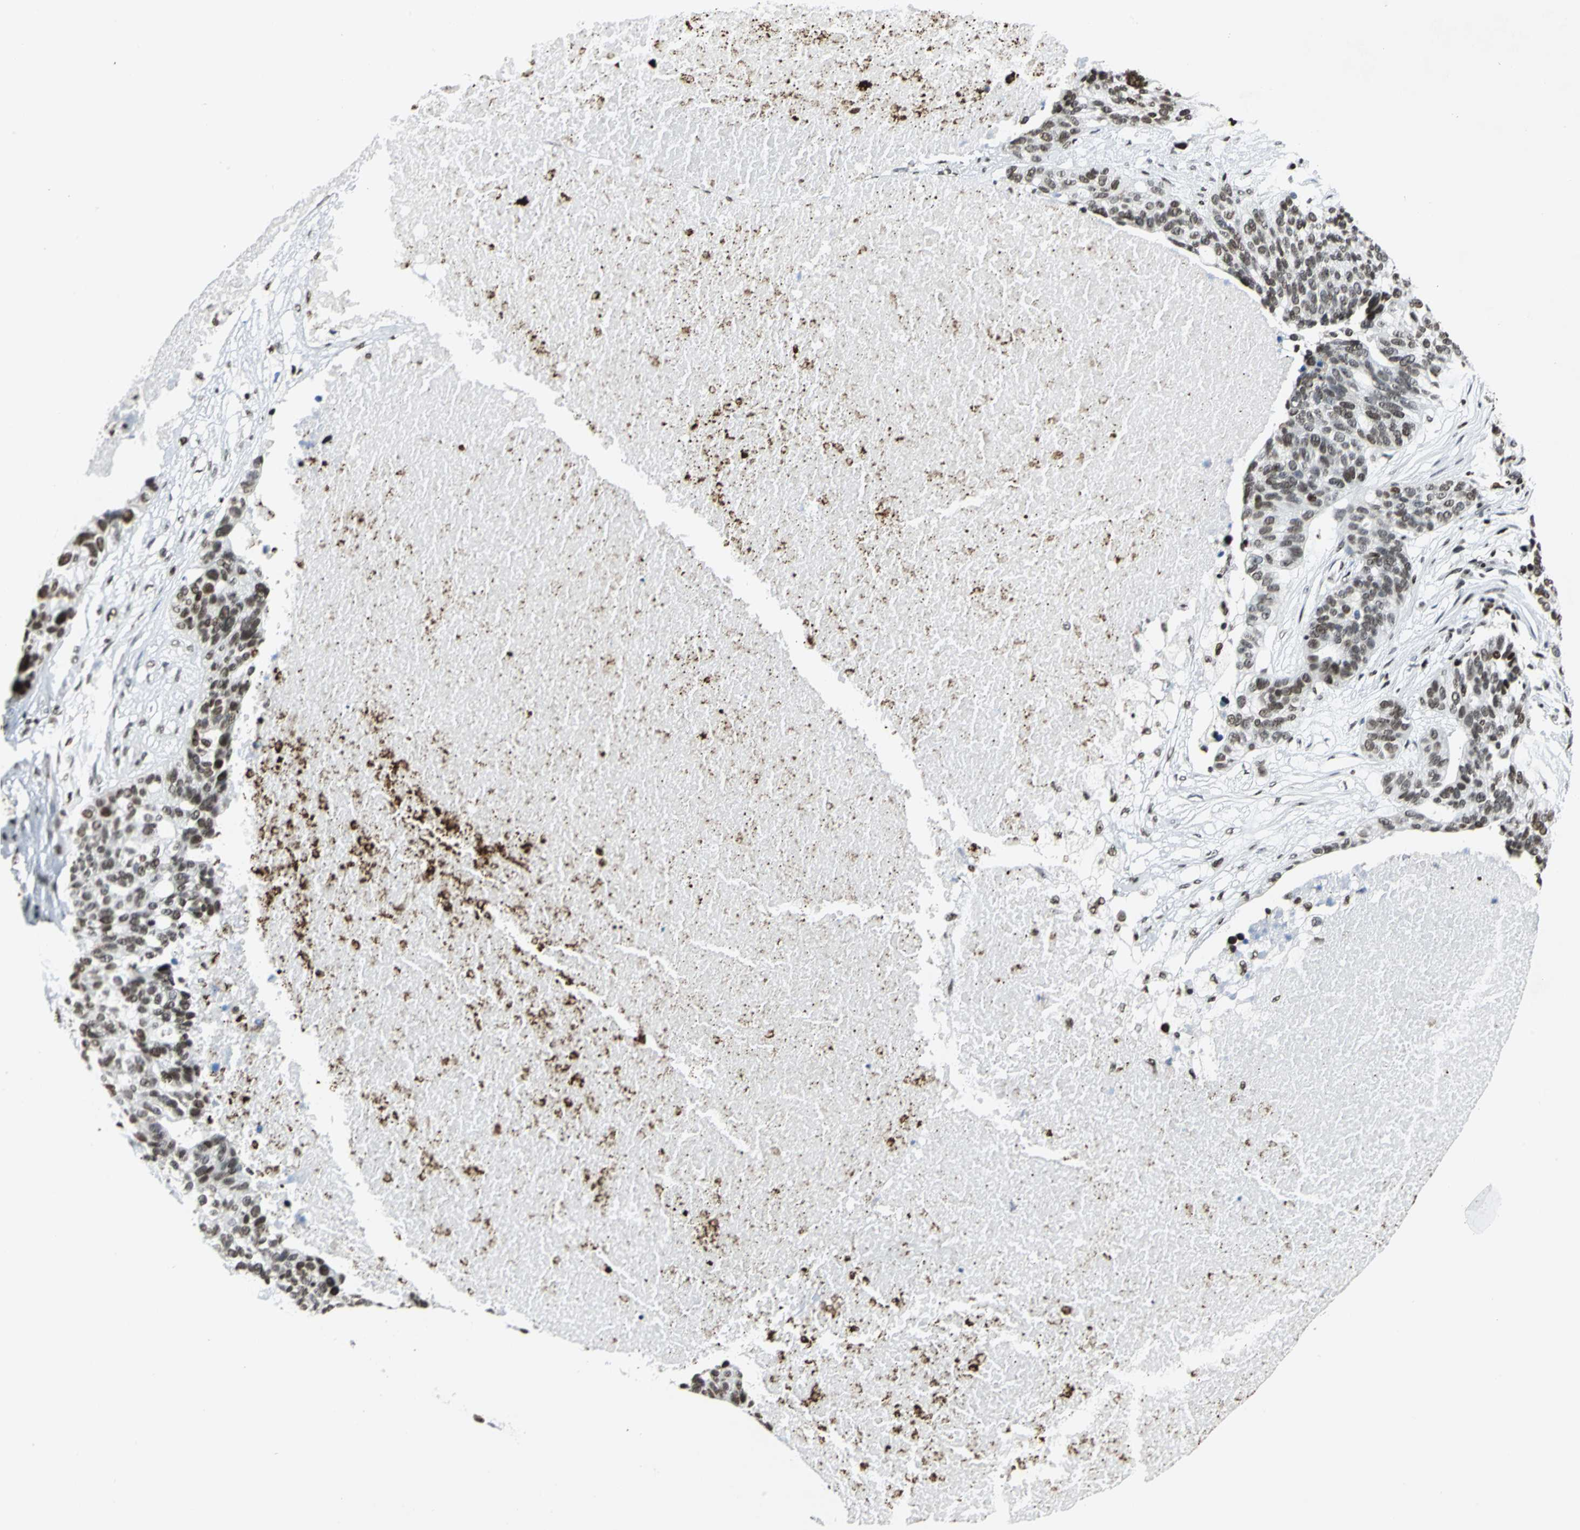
{"staining": {"intensity": "moderate", "quantity": ">75%", "location": "nuclear"}, "tissue": "ovarian cancer", "cell_type": "Tumor cells", "image_type": "cancer", "snomed": [{"axis": "morphology", "description": "Cystadenocarcinoma, serous, NOS"}, {"axis": "topography", "description": "Ovary"}], "caption": "Ovarian cancer stained for a protein displays moderate nuclear positivity in tumor cells.", "gene": "HMGB1", "patient": {"sex": "female", "age": 59}}